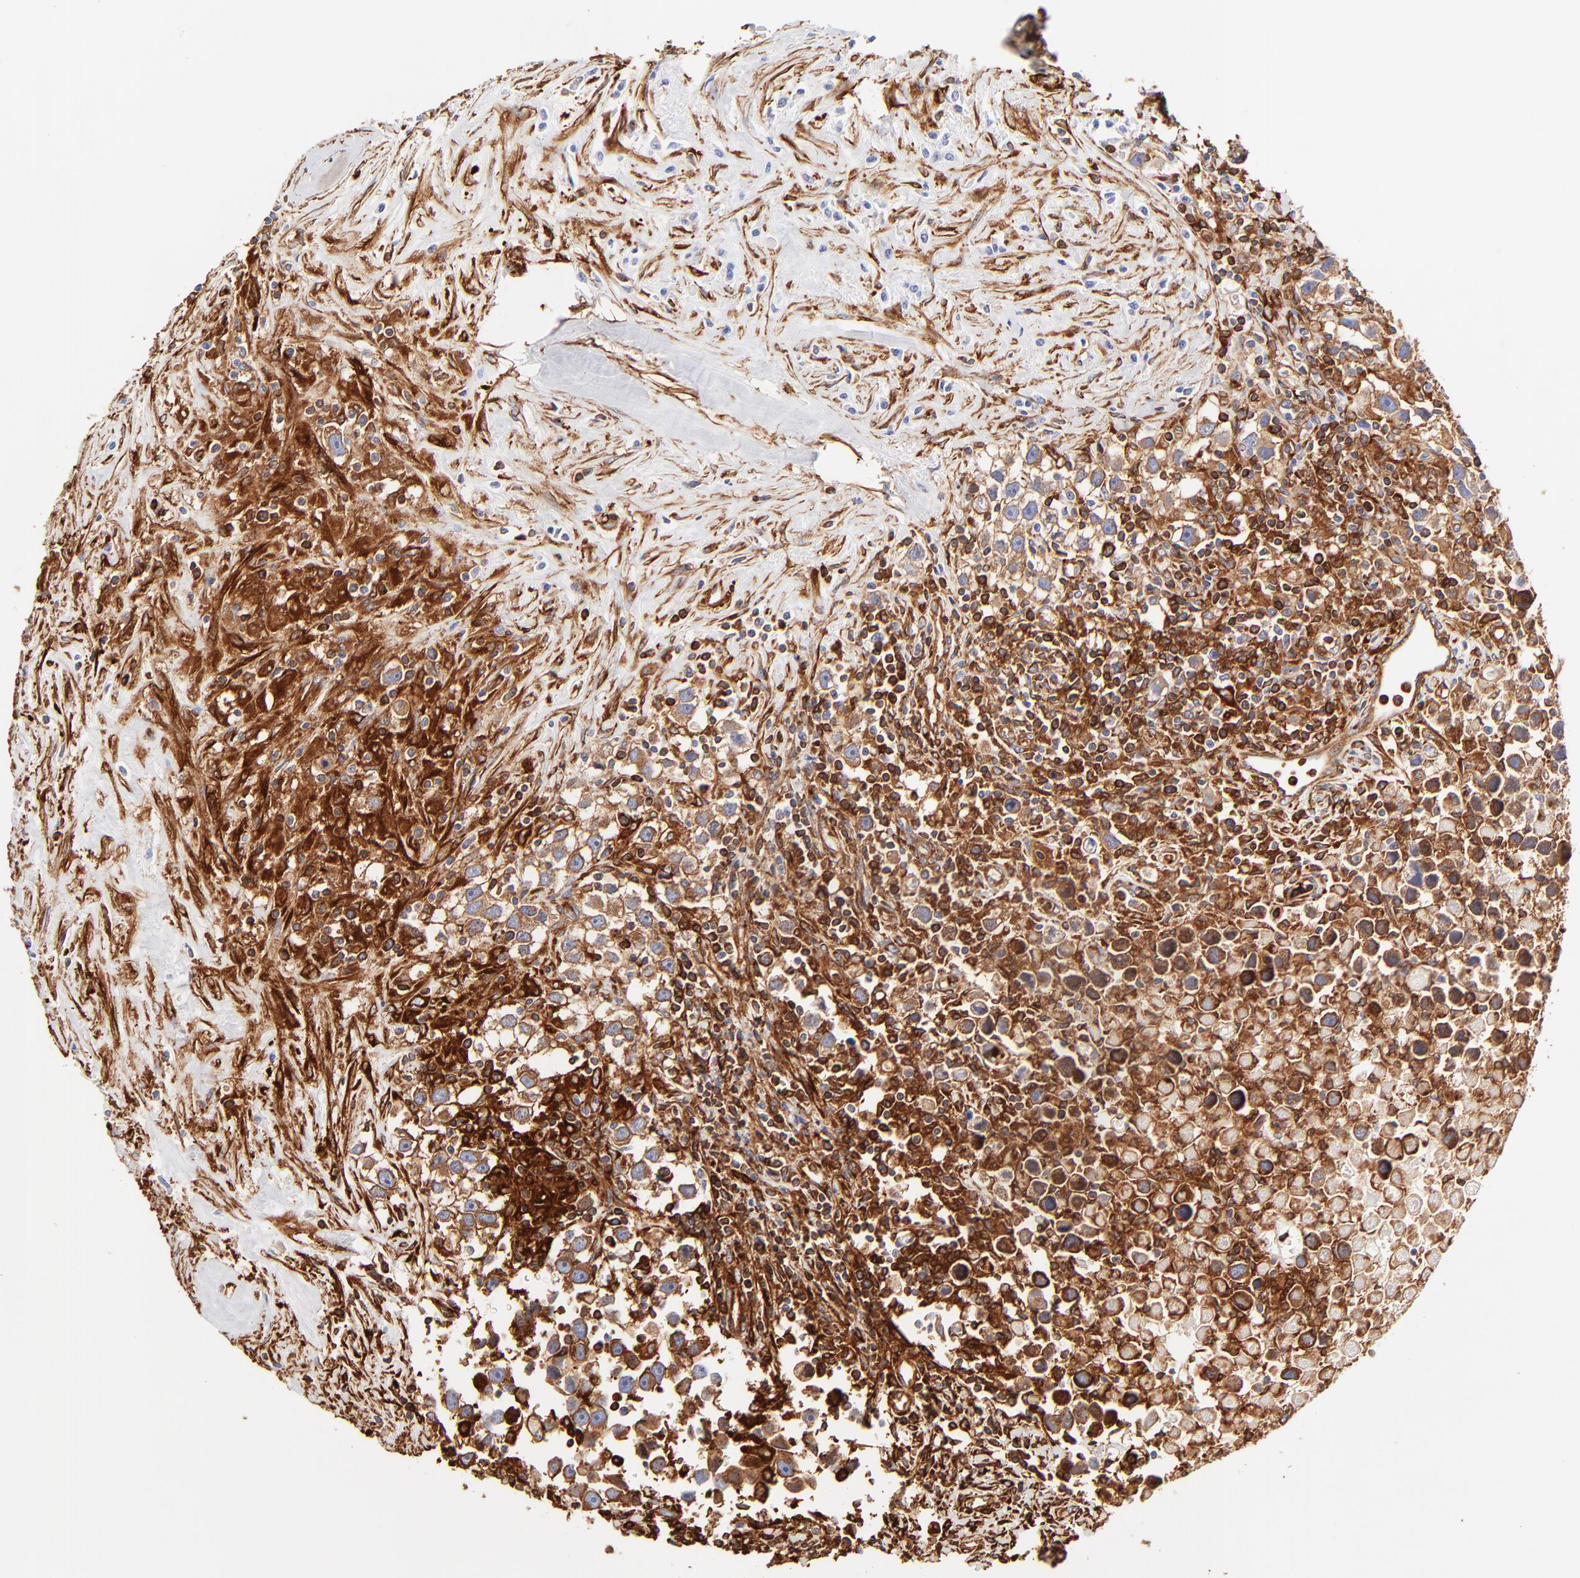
{"staining": {"intensity": "strong", "quantity": ">75%", "location": "cytoplasmic/membranous"}, "tissue": "testis cancer", "cell_type": "Tumor cells", "image_type": "cancer", "snomed": [{"axis": "morphology", "description": "Seminoma, NOS"}, {"axis": "topography", "description": "Testis"}], "caption": "Seminoma (testis) stained for a protein exhibits strong cytoplasmic/membranous positivity in tumor cells.", "gene": "FLNA", "patient": {"sex": "male", "age": 43}}